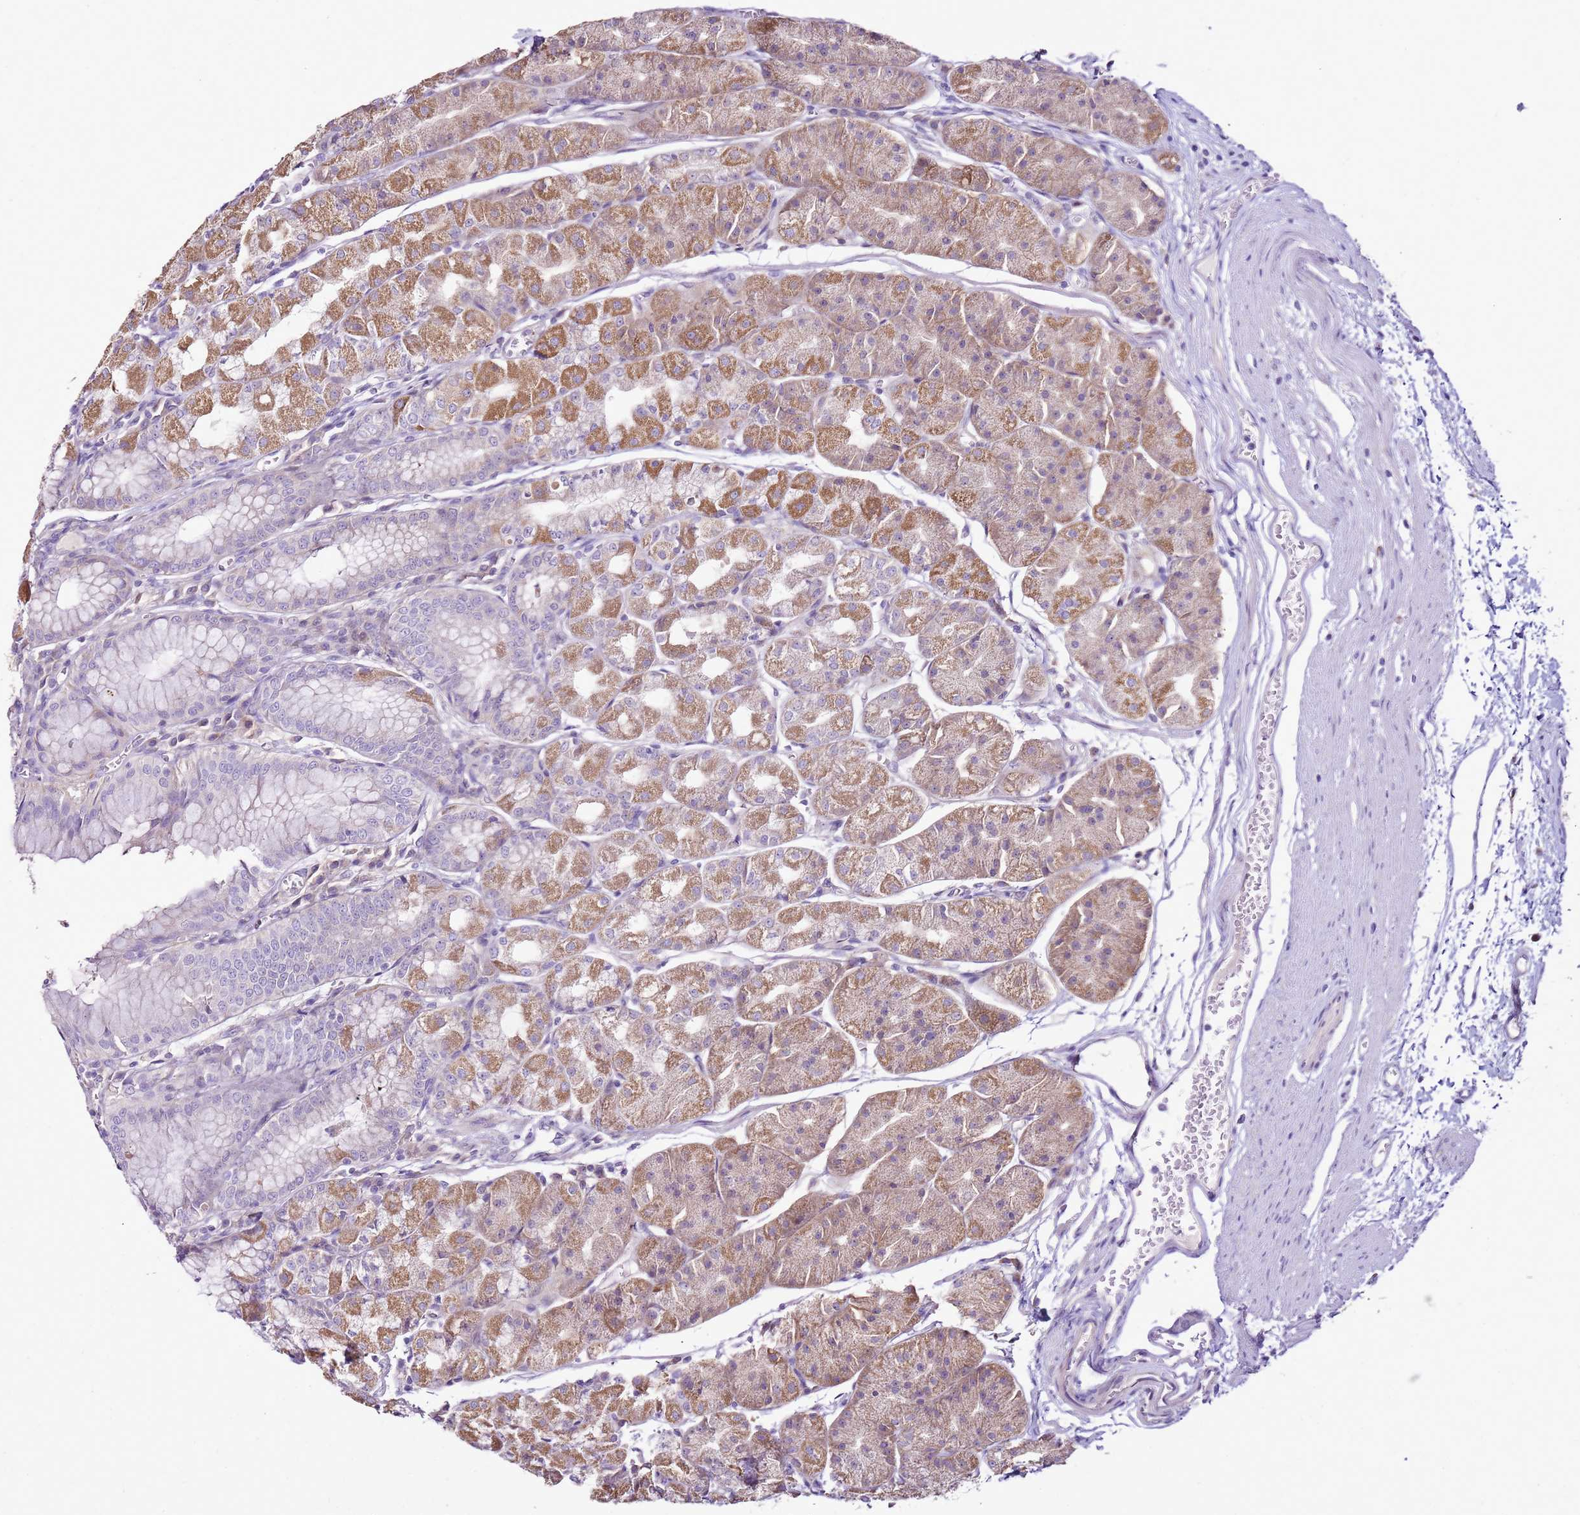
{"staining": {"intensity": "moderate", "quantity": "25%-75%", "location": "cytoplasmic/membranous"}, "tissue": "stomach", "cell_type": "Glandular cells", "image_type": "normal", "snomed": [{"axis": "morphology", "description": "Normal tissue, NOS"}, {"axis": "topography", "description": "Stomach"}], "caption": "Glandular cells display medium levels of moderate cytoplasmic/membranous positivity in approximately 25%-75% of cells in benign stomach. Using DAB (3,3'-diaminobenzidine) (brown) and hematoxylin (blue) stains, captured at high magnification using brightfield microscopy.", "gene": "SLC38A5", "patient": {"sex": "male", "age": 55}}